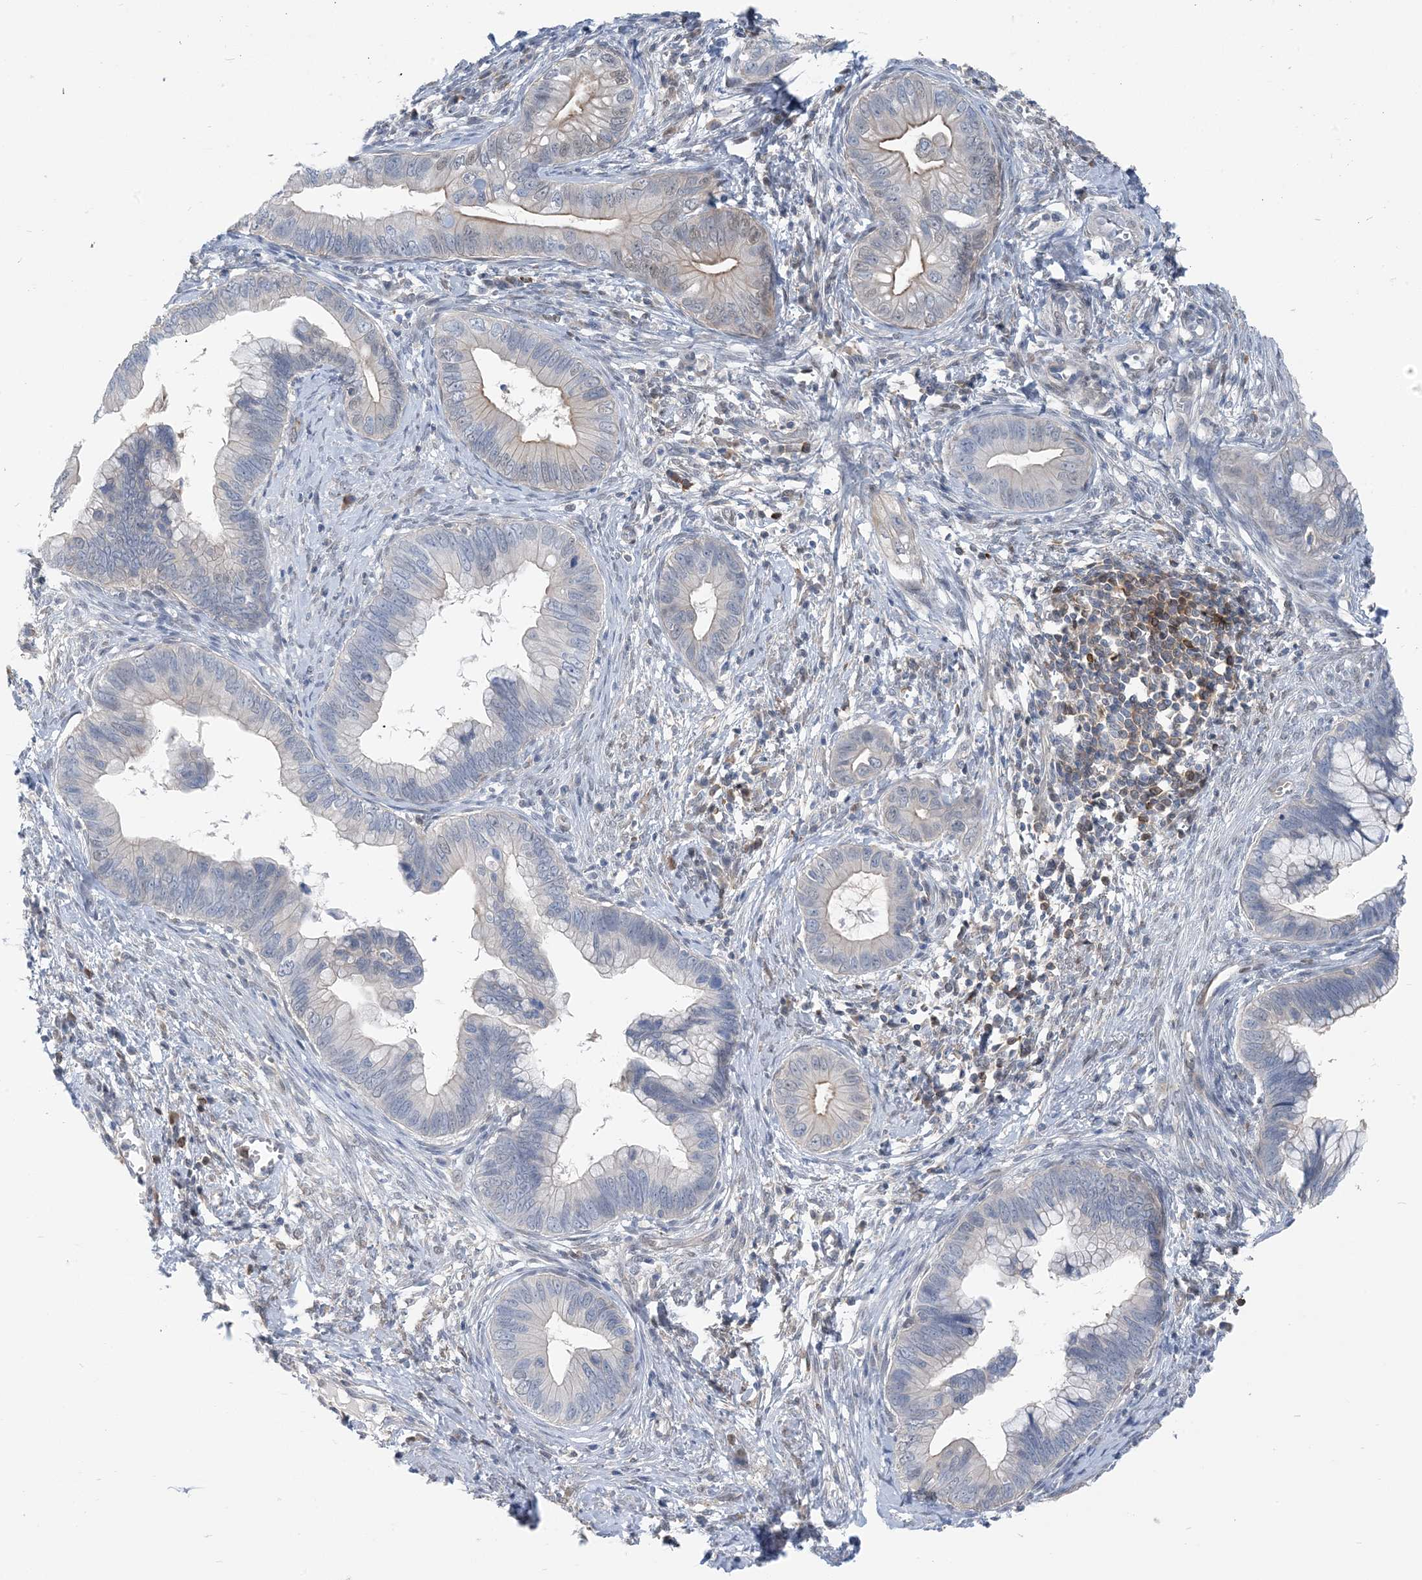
{"staining": {"intensity": "weak", "quantity": "<25%", "location": "cytoplasmic/membranous"}, "tissue": "cervical cancer", "cell_type": "Tumor cells", "image_type": "cancer", "snomed": [{"axis": "morphology", "description": "Adenocarcinoma, NOS"}, {"axis": "topography", "description": "Cervix"}], "caption": "Photomicrograph shows no significant protein staining in tumor cells of cervical cancer (adenocarcinoma).", "gene": "ZC3H12A", "patient": {"sex": "female", "age": 44}}